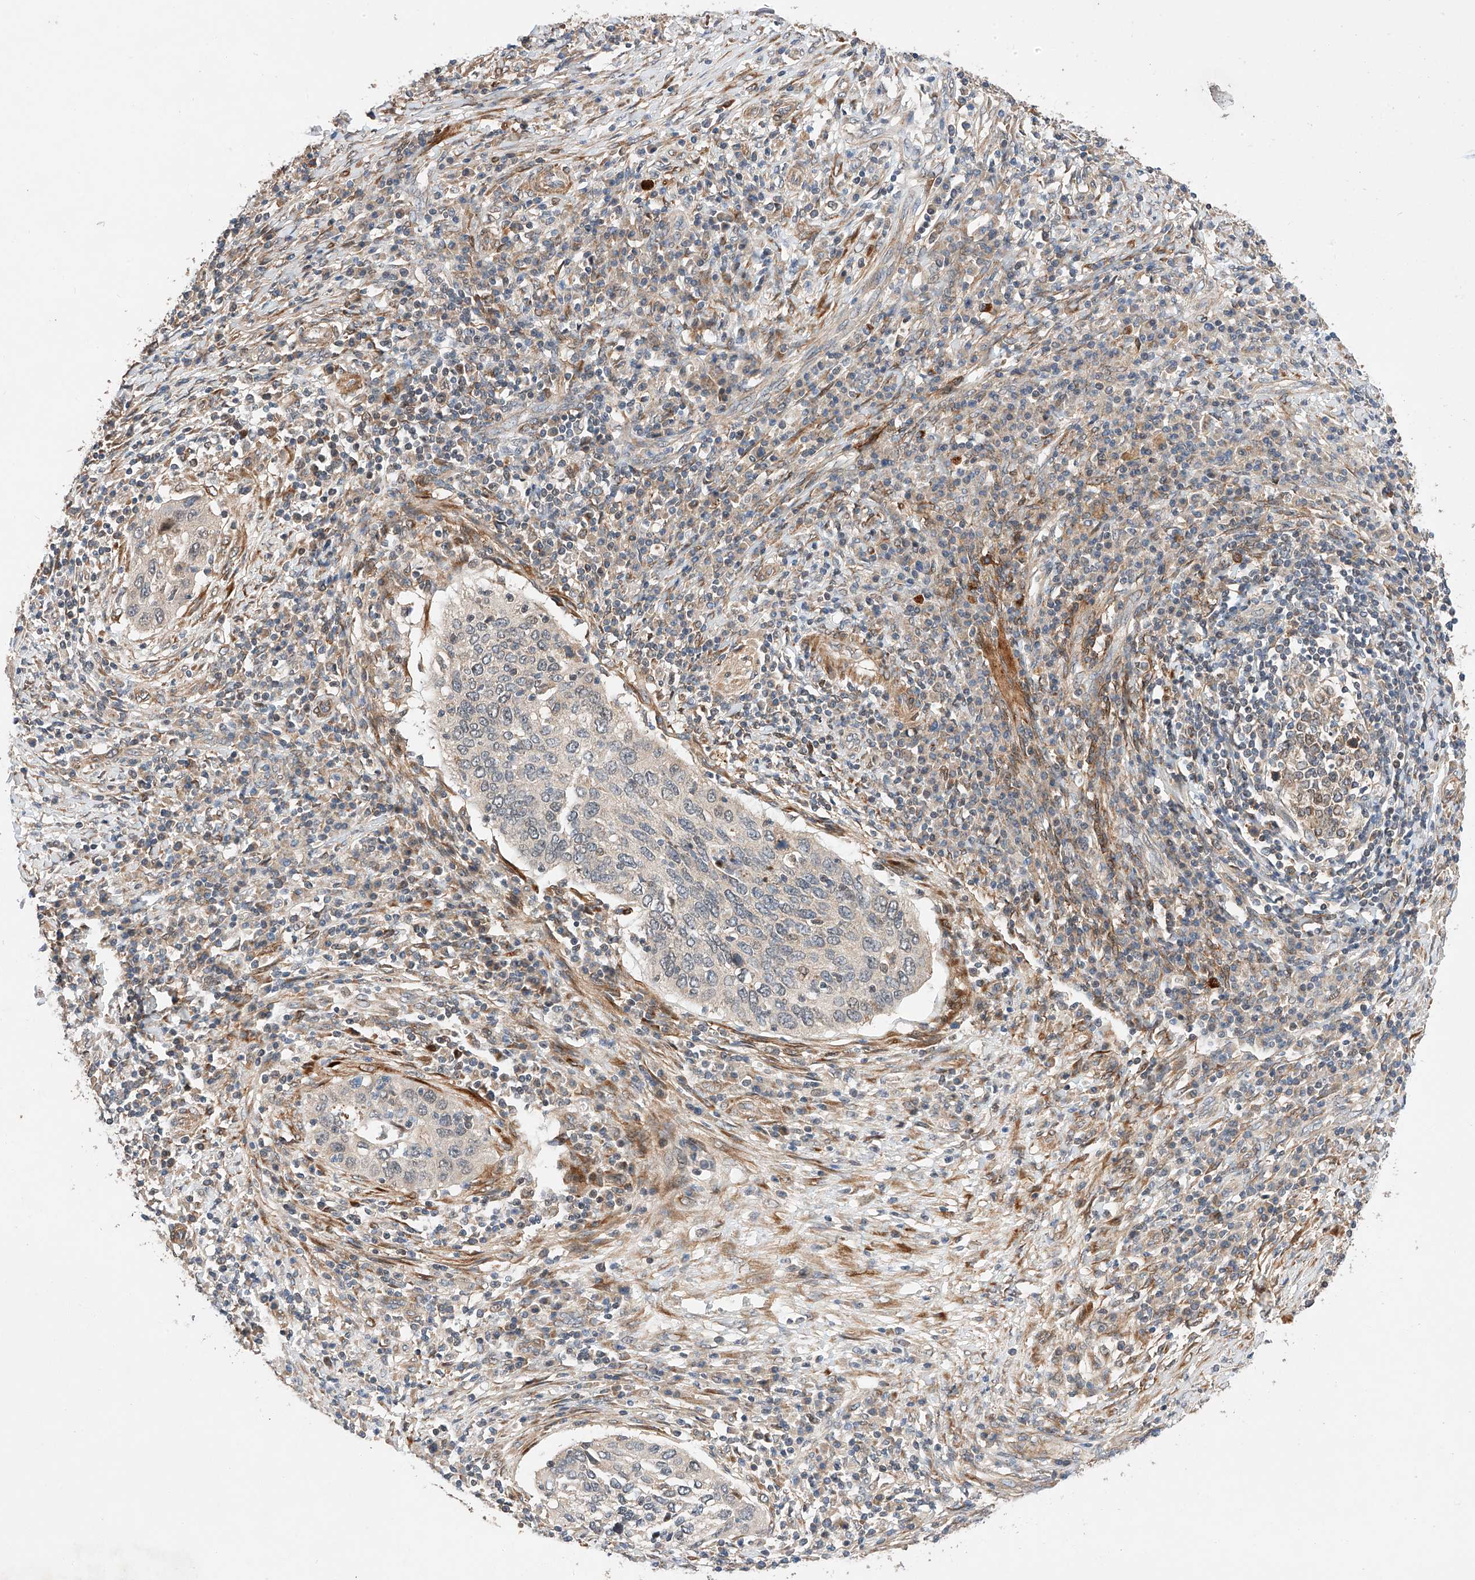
{"staining": {"intensity": "negative", "quantity": "none", "location": "none"}, "tissue": "cervical cancer", "cell_type": "Tumor cells", "image_type": "cancer", "snomed": [{"axis": "morphology", "description": "Squamous cell carcinoma, NOS"}, {"axis": "topography", "description": "Cervix"}], "caption": "Cervical cancer stained for a protein using immunohistochemistry (IHC) demonstrates no staining tumor cells.", "gene": "RAB23", "patient": {"sex": "female", "age": 38}}